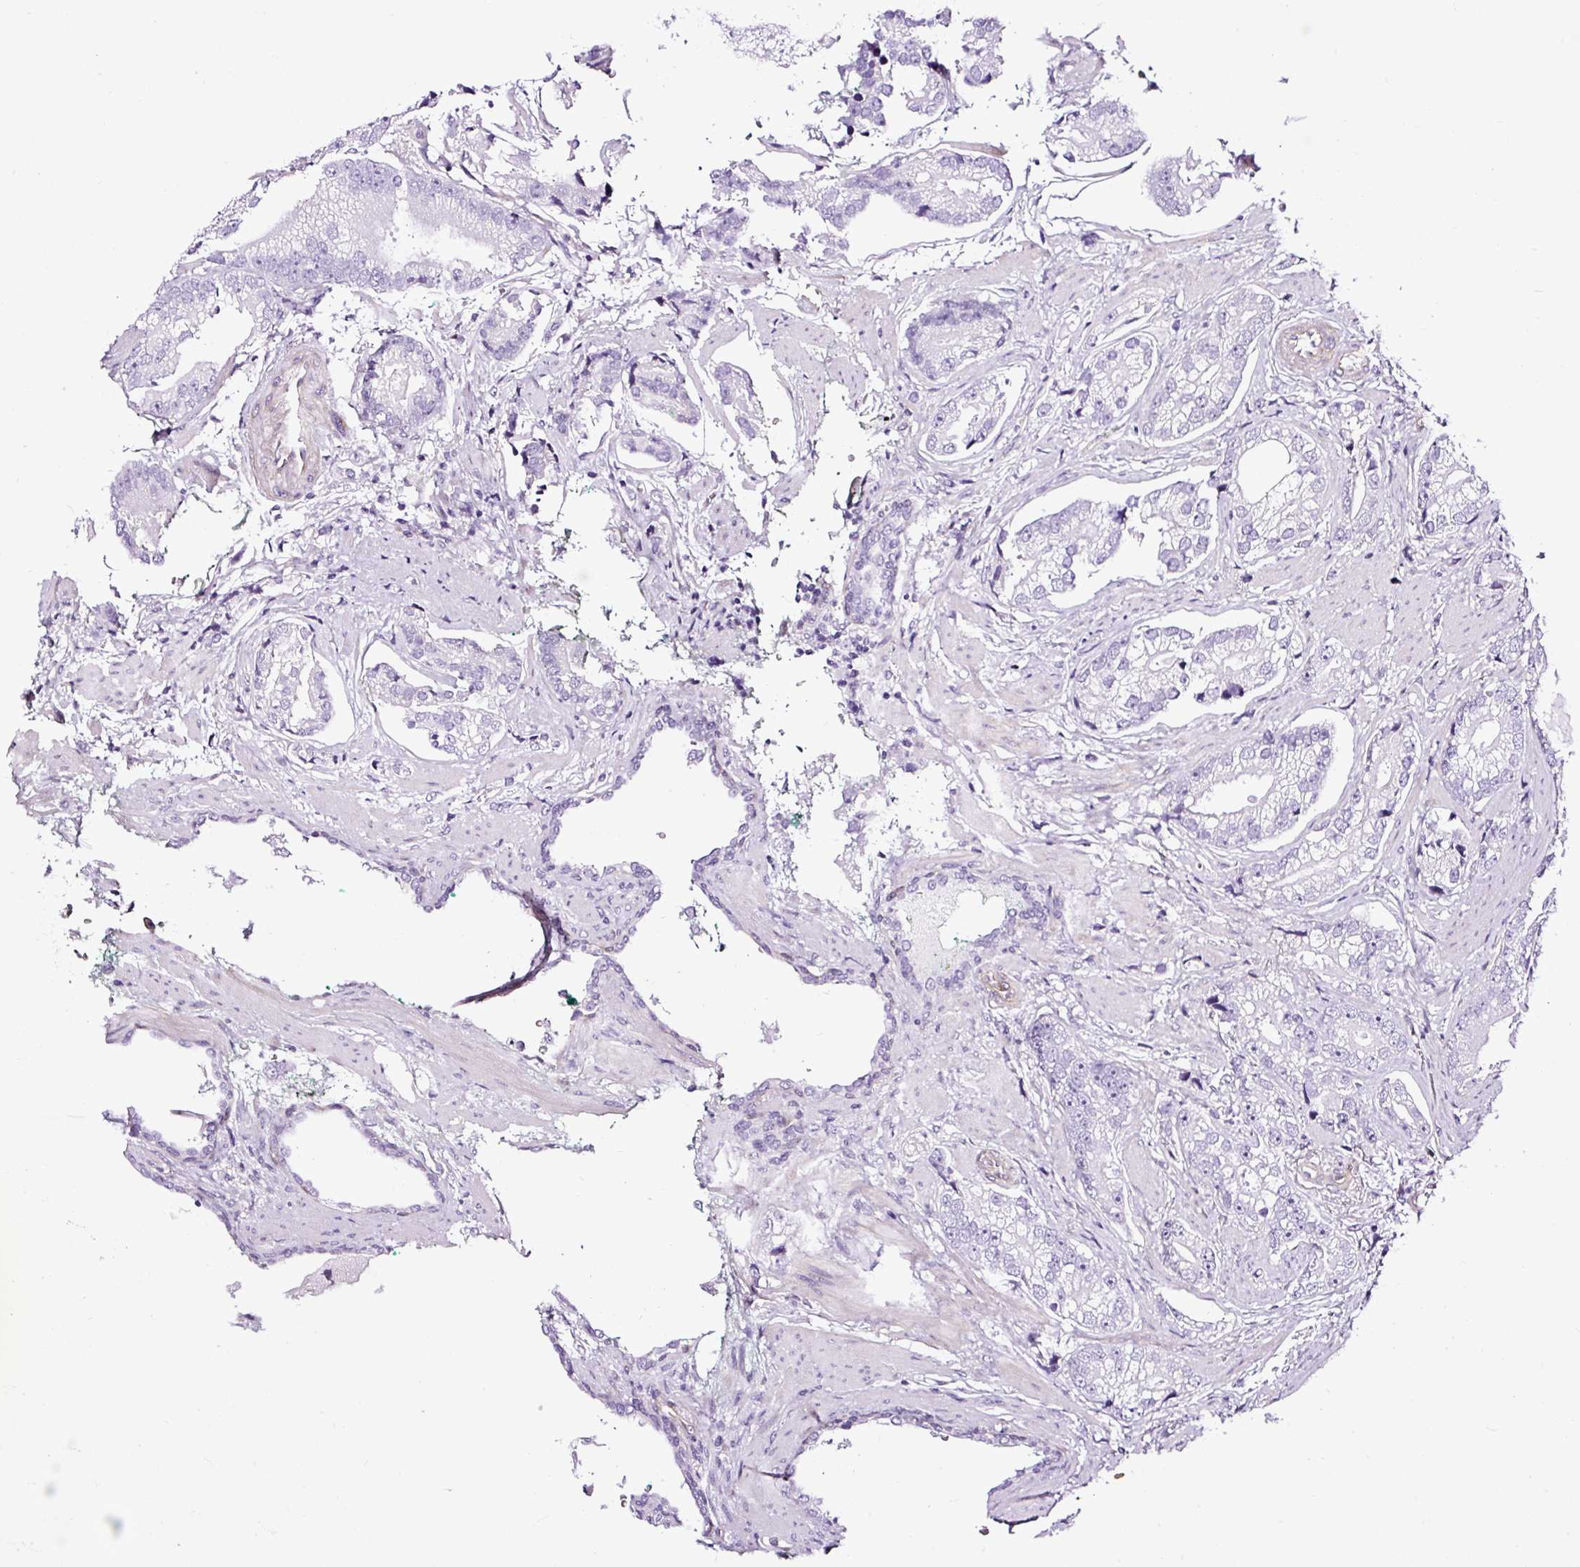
{"staining": {"intensity": "negative", "quantity": "none", "location": "none"}, "tissue": "prostate cancer", "cell_type": "Tumor cells", "image_type": "cancer", "snomed": [{"axis": "morphology", "description": "Adenocarcinoma, High grade"}, {"axis": "topography", "description": "Prostate"}], "caption": "The photomicrograph reveals no staining of tumor cells in prostate high-grade adenocarcinoma.", "gene": "SLC7A8", "patient": {"sex": "male", "age": 75}}